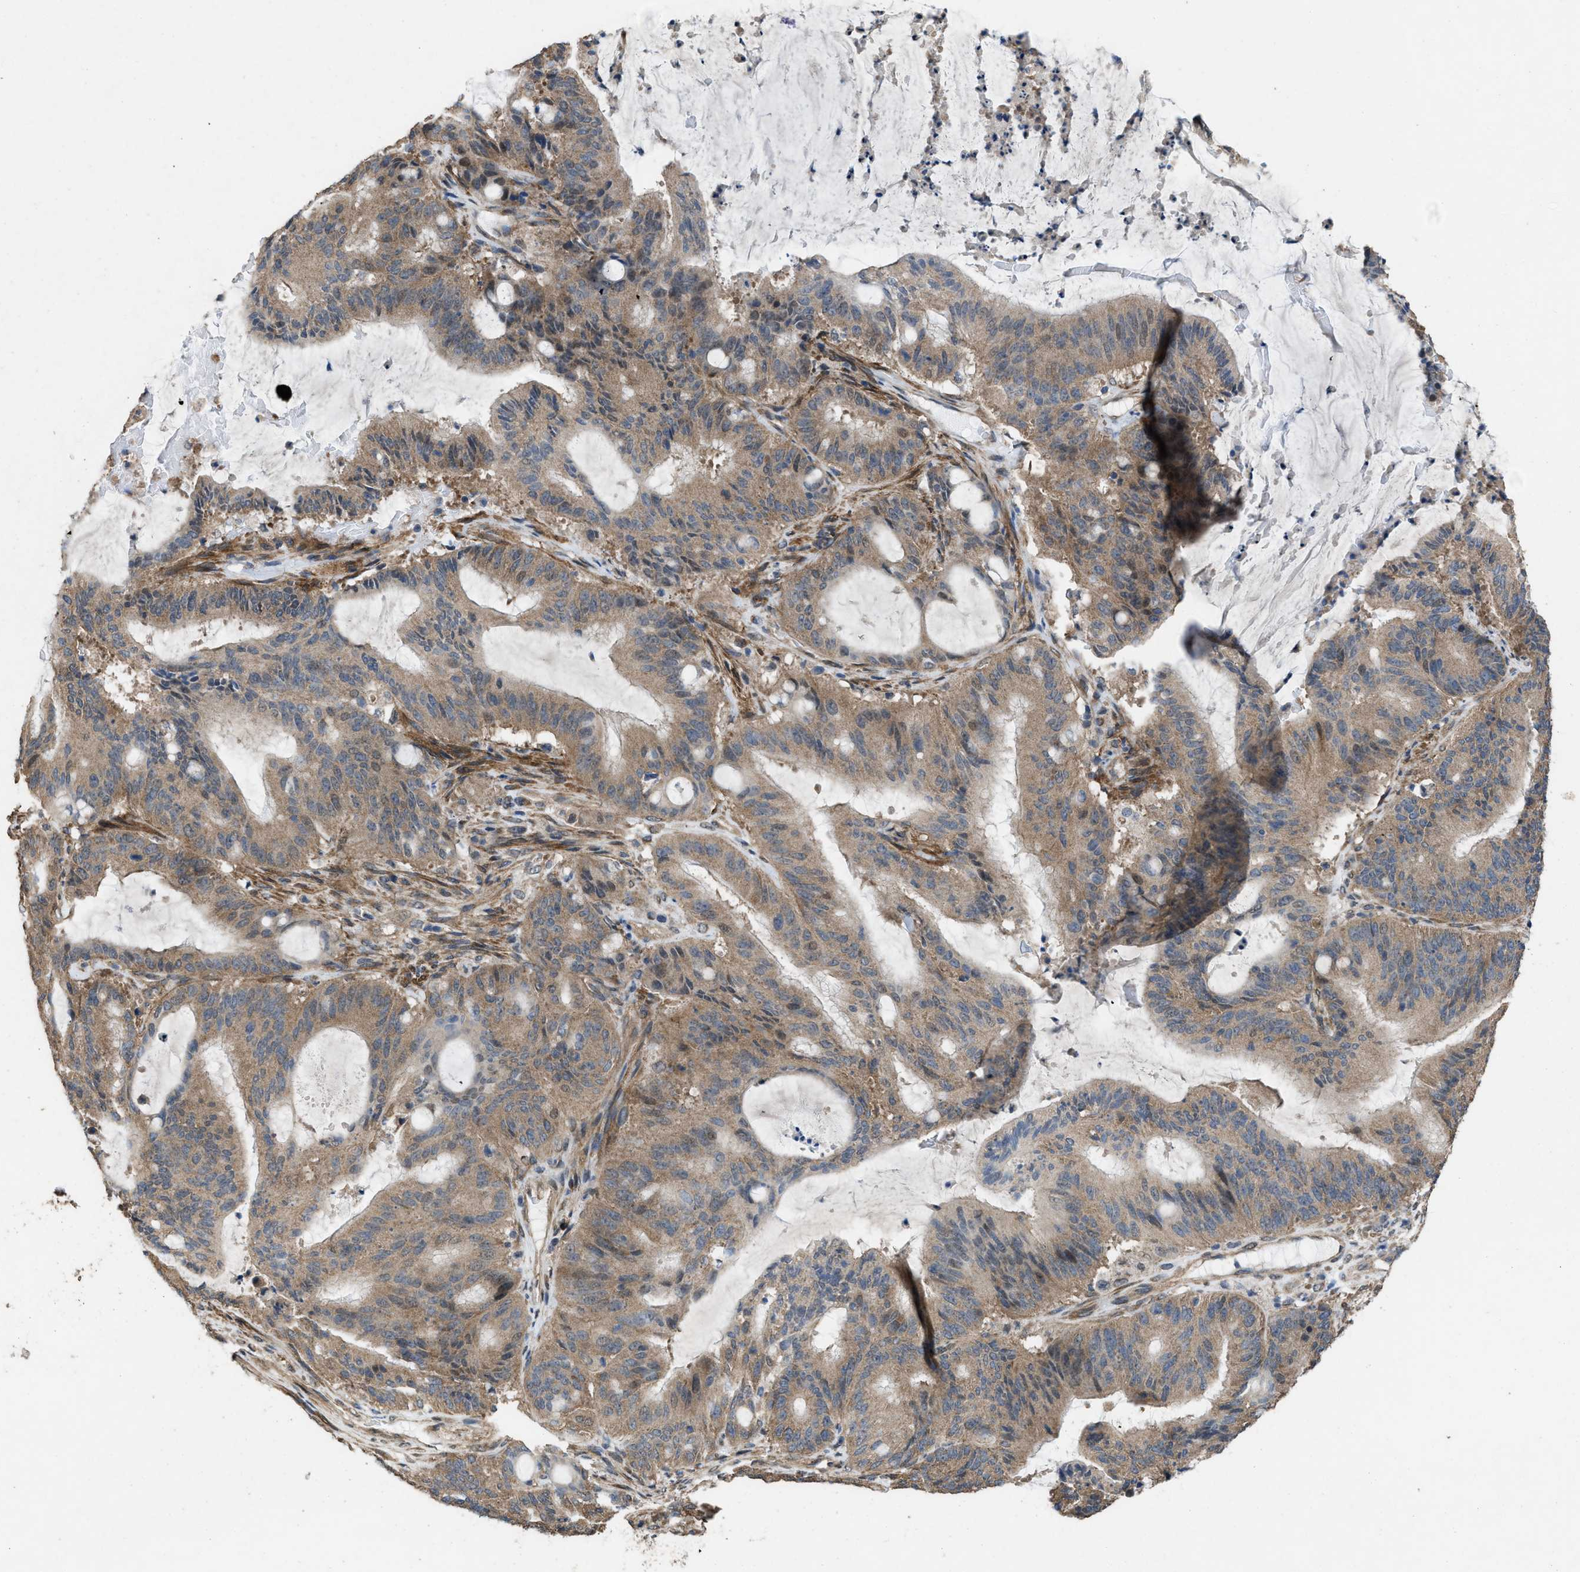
{"staining": {"intensity": "moderate", "quantity": ">75%", "location": "cytoplasmic/membranous"}, "tissue": "liver cancer", "cell_type": "Tumor cells", "image_type": "cancer", "snomed": [{"axis": "morphology", "description": "Normal tissue, NOS"}, {"axis": "morphology", "description": "Cholangiocarcinoma"}, {"axis": "topography", "description": "Liver"}, {"axis": "topography", "description": "Peripheral nerve tissue"}], "caption": "A brown stain shows moderate cytoplasmic/membranous expression of a protein in liver cholangiocarcinoma tumor cells.", "gene": "ARL6", "patient": {"sex": "female", "age": 73}}